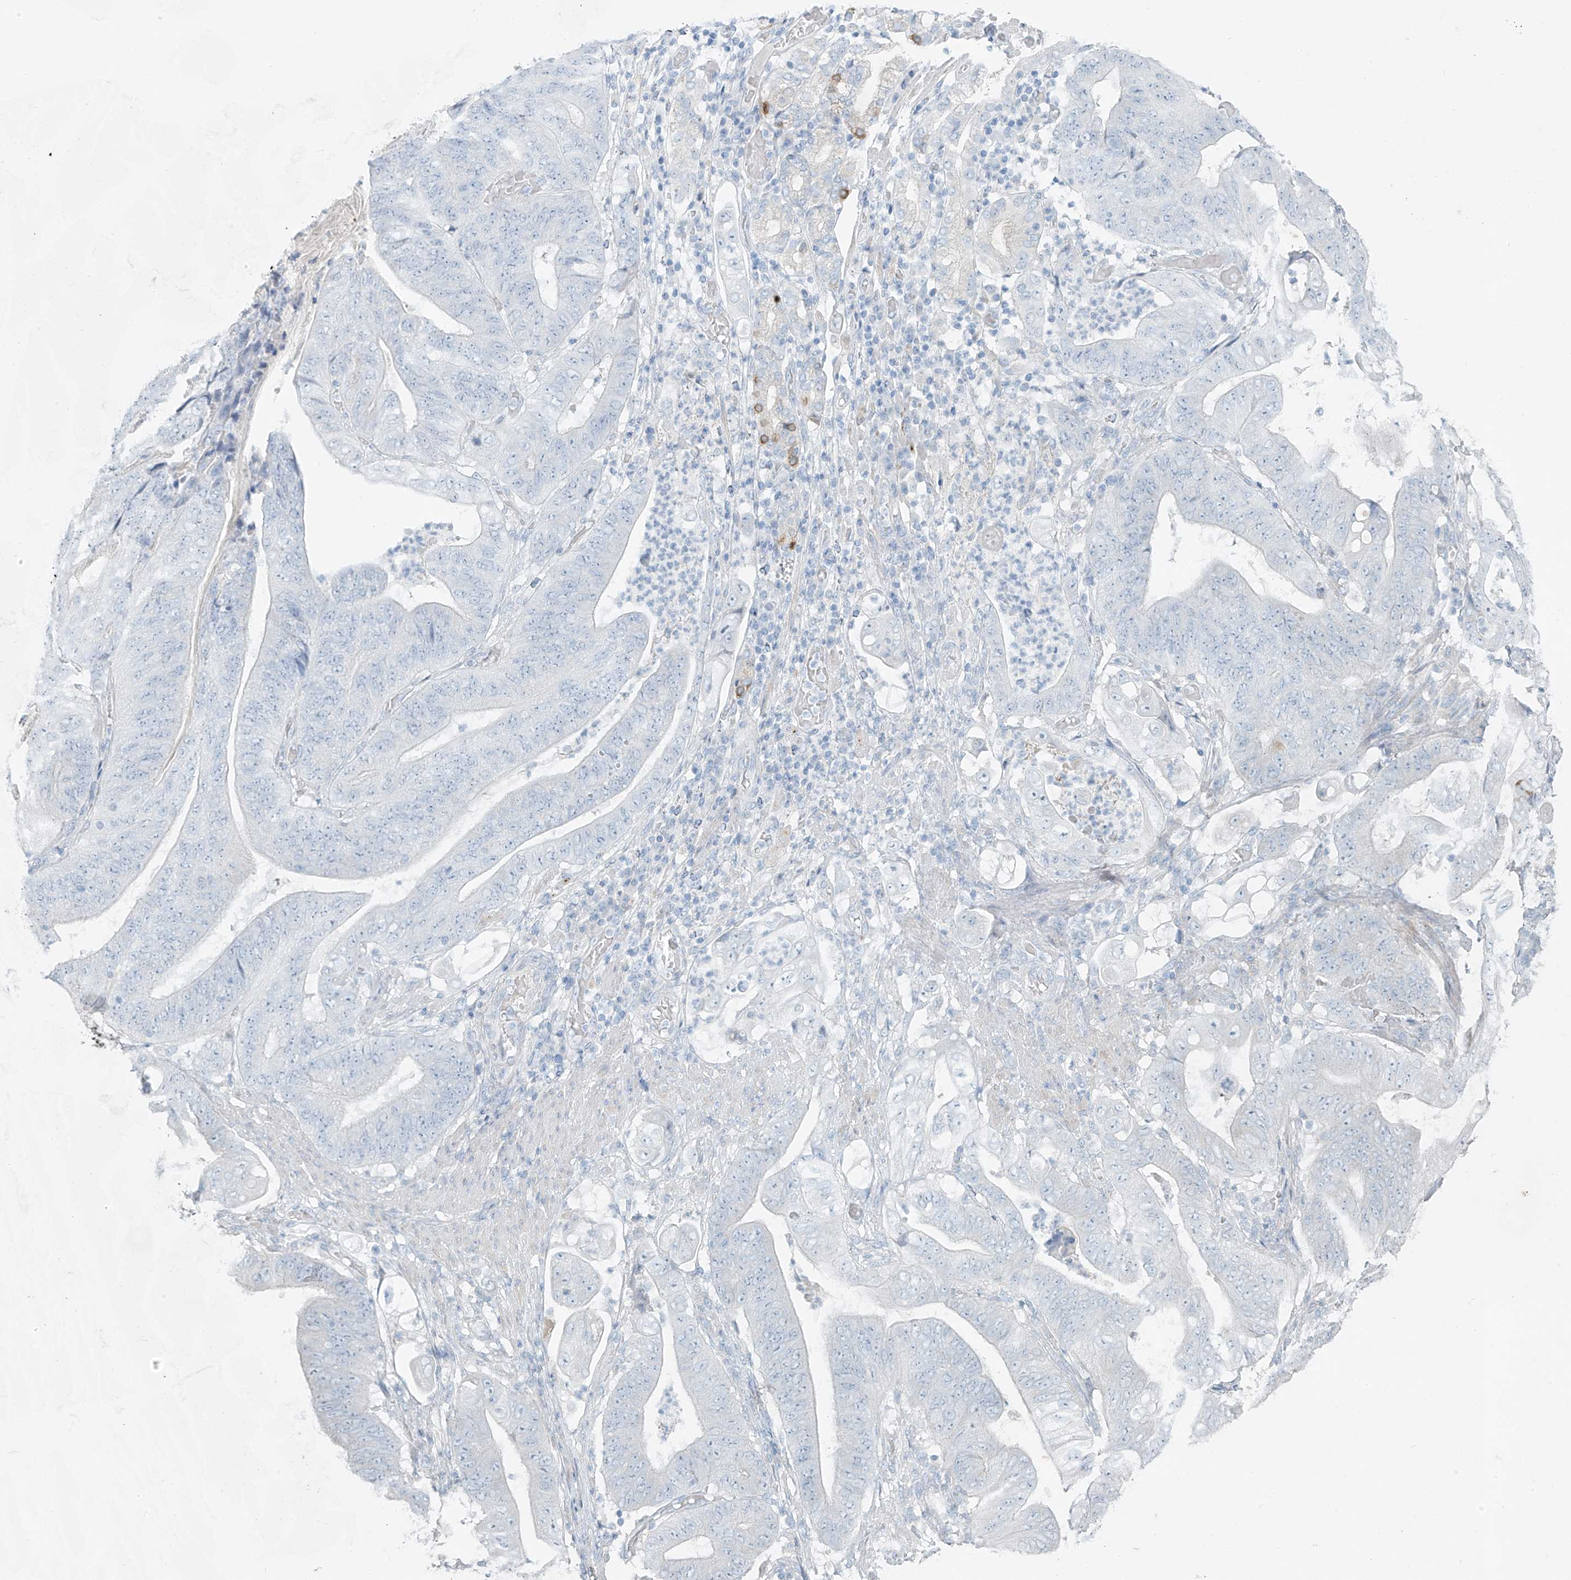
{"staining": {"intensity": "negative", "quantity": "none", "location": "none"}, "tissue": "stomach cancer", "cell_type": "Tumor cells", "image_type": "cancer", "snomed": [{"axis": "morphology", "description": "Adenocarcinoma, NOS"}, {"axis": "topography", "description": "Stomach"}], "caption": "Tumor cells show no significant protein positivity in stomach cancer.", "gene": "SLC25A43", "patient": {"sex": "female", "age": 73}}